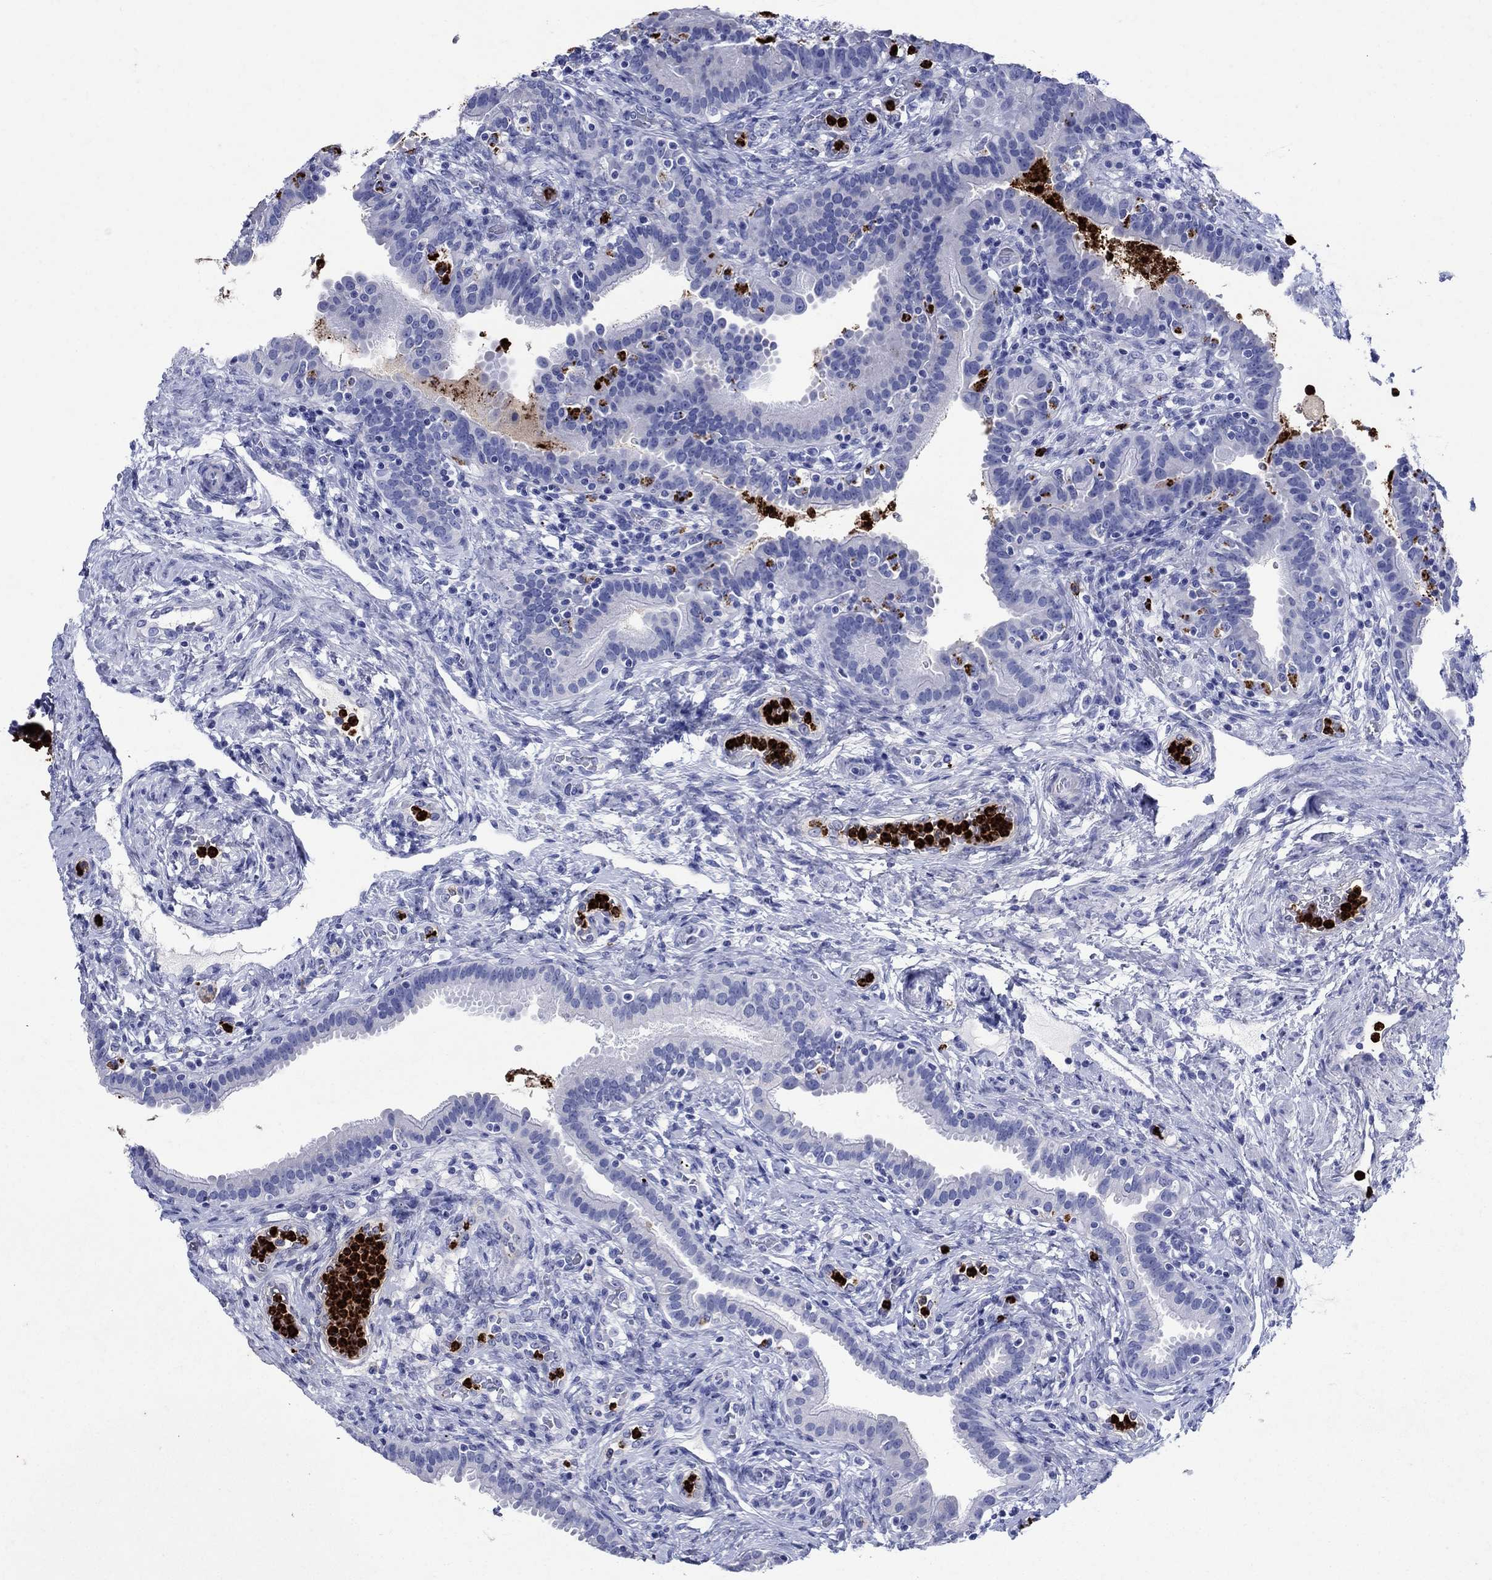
{"staining": {"intensity": "negative", "quantity": "none", "location": "none"}, "tissue": "fallopian tube", "cell_type": "Glandular cells", "image_type": "normal", "snomed": [{"axis": "morphology", "description": "Normal tissue, NOS"}, {"axis": "topography", "description": "Fallopian tube"}, {"axis": "topography", "description": "Ovary"}], "caption": "The histopathology image displays no significant positivity in glandular cells of fallopian tube.", "gene": "AZU1", "patient": {"sex": "female", "age": 41}}